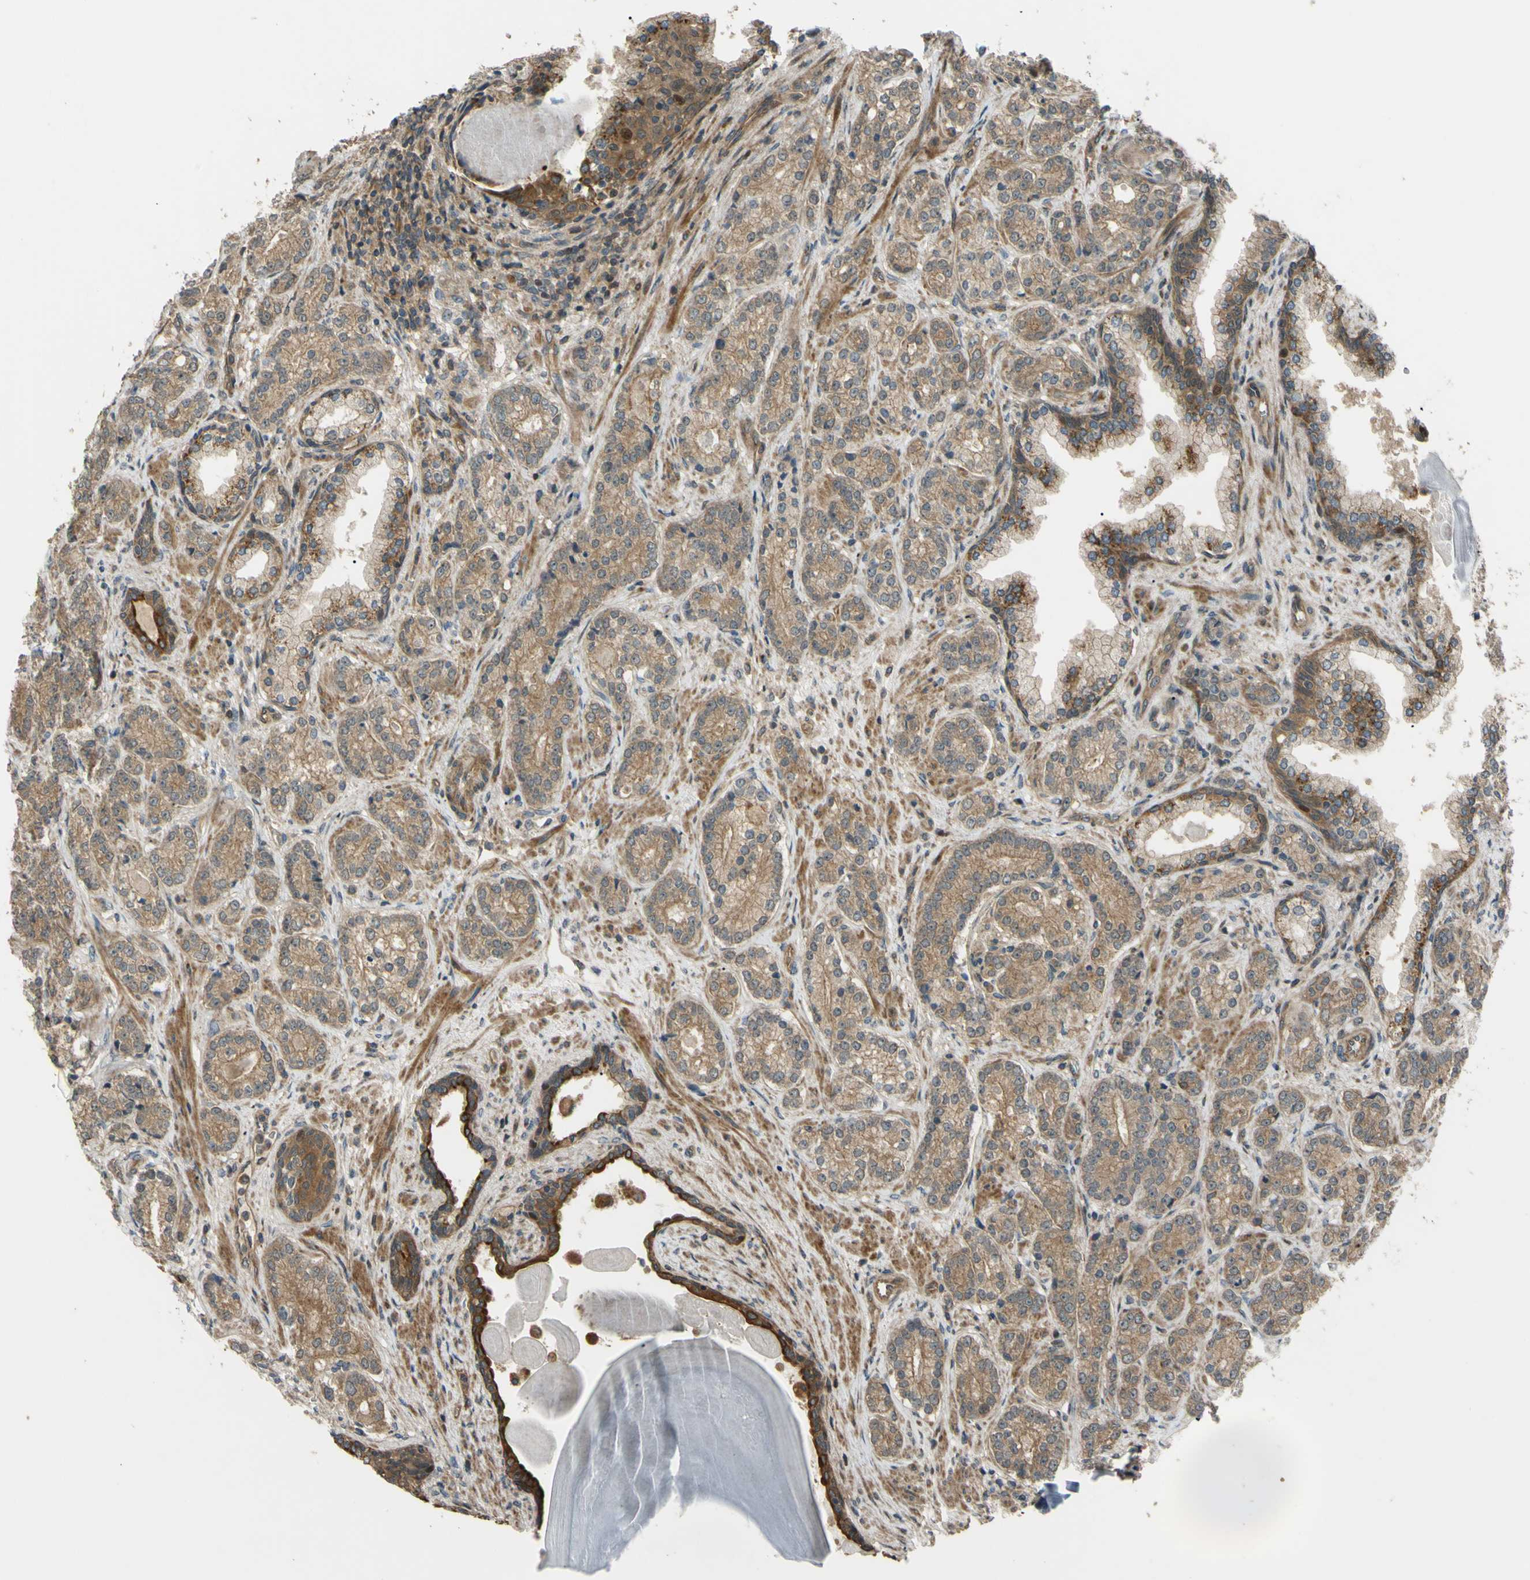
{"staining": {"intensity": "moderate", "quantity": ">75%", "location": "cytoplasmic/membranous"}, "tissue": "prostate cancer", "cell_type": "Tumor cells", "image_type": "cancer", "snomed": [{"axis": "morphology", "description": "Adenocarcinoma, High grade"}, {"axis": "topography", "description": "Prostate"}], "caption": "DAB (3,3'-diaminobenzidine) immunohistochemical staining of prostate cancer displays moderate cytoplasmic/membranous protein staining in about >75% of tumor cells.", "gene": "FLII", "patient": {"sex": "male", "age": 61}}